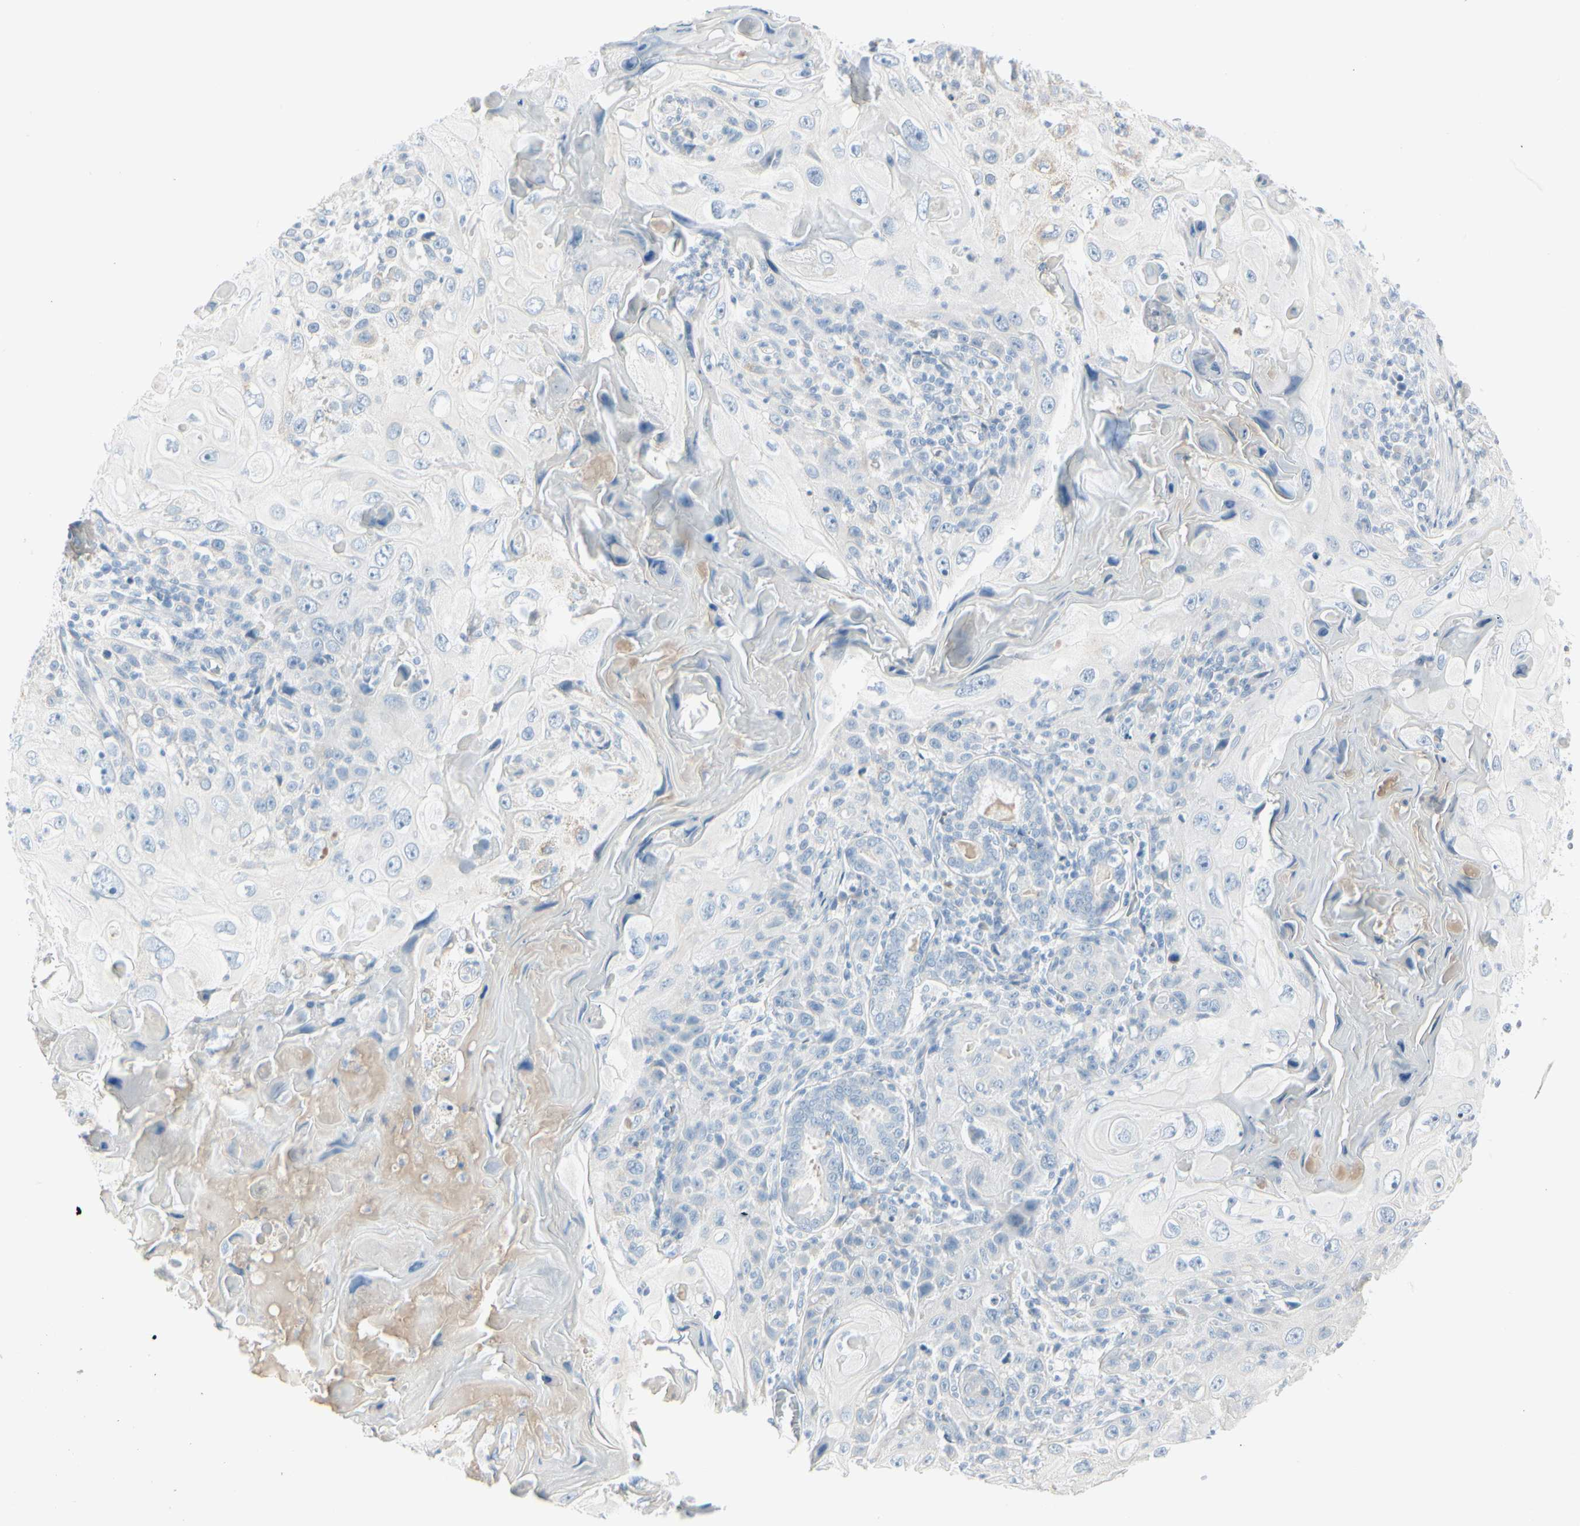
{"staining": {"intensity": "weak", "quantity": "<25%", "location": "cytoplasmic/membranous"}, "tissue": "skin cancer", "cell_type": "Tumor cells", "image_type": "cancer", "snomed": [{"axis": "morphology", "description": "Squamous cell carcinoma, NOS"}, {"axis": "topography", "description": "Skin"}], "caption": "Tumor cells show no significant protein expression in skin cancer (squamous cell carcinoma).", "gene": "CDHR5", "patient": {"sex": "female", "age": 88}}